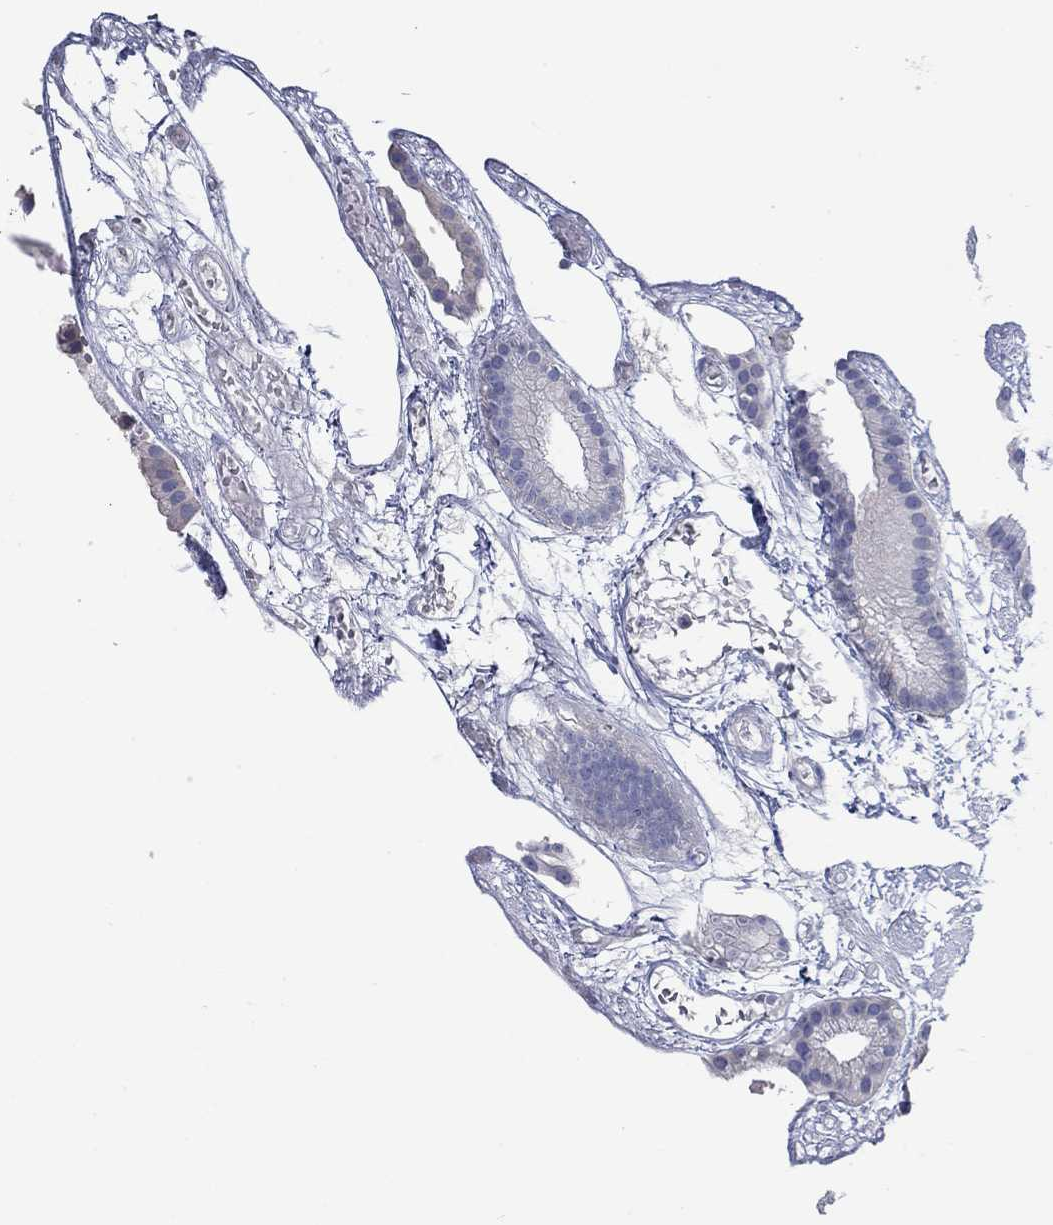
{"staining": {"intensity": "negative", "quantity": "none", "location": "none"}, "tissue": "gallbladder", "cell_type": "Glandular cells", "image_type": "normal", "snomed": [{"axis": "morphology", "description": "Normal tissue, NOS"}, {"axis": "topography", "description": "Gallbladder"}], "caption": "Immunohistochemistry (IHC) micrograph of benign gallbladder: human gallbladder stained with DAB reveals no significant protein staining in glandular cells.", "gene": "ENSG00000251537", "patient": {"sex": "female", "age": 45}}